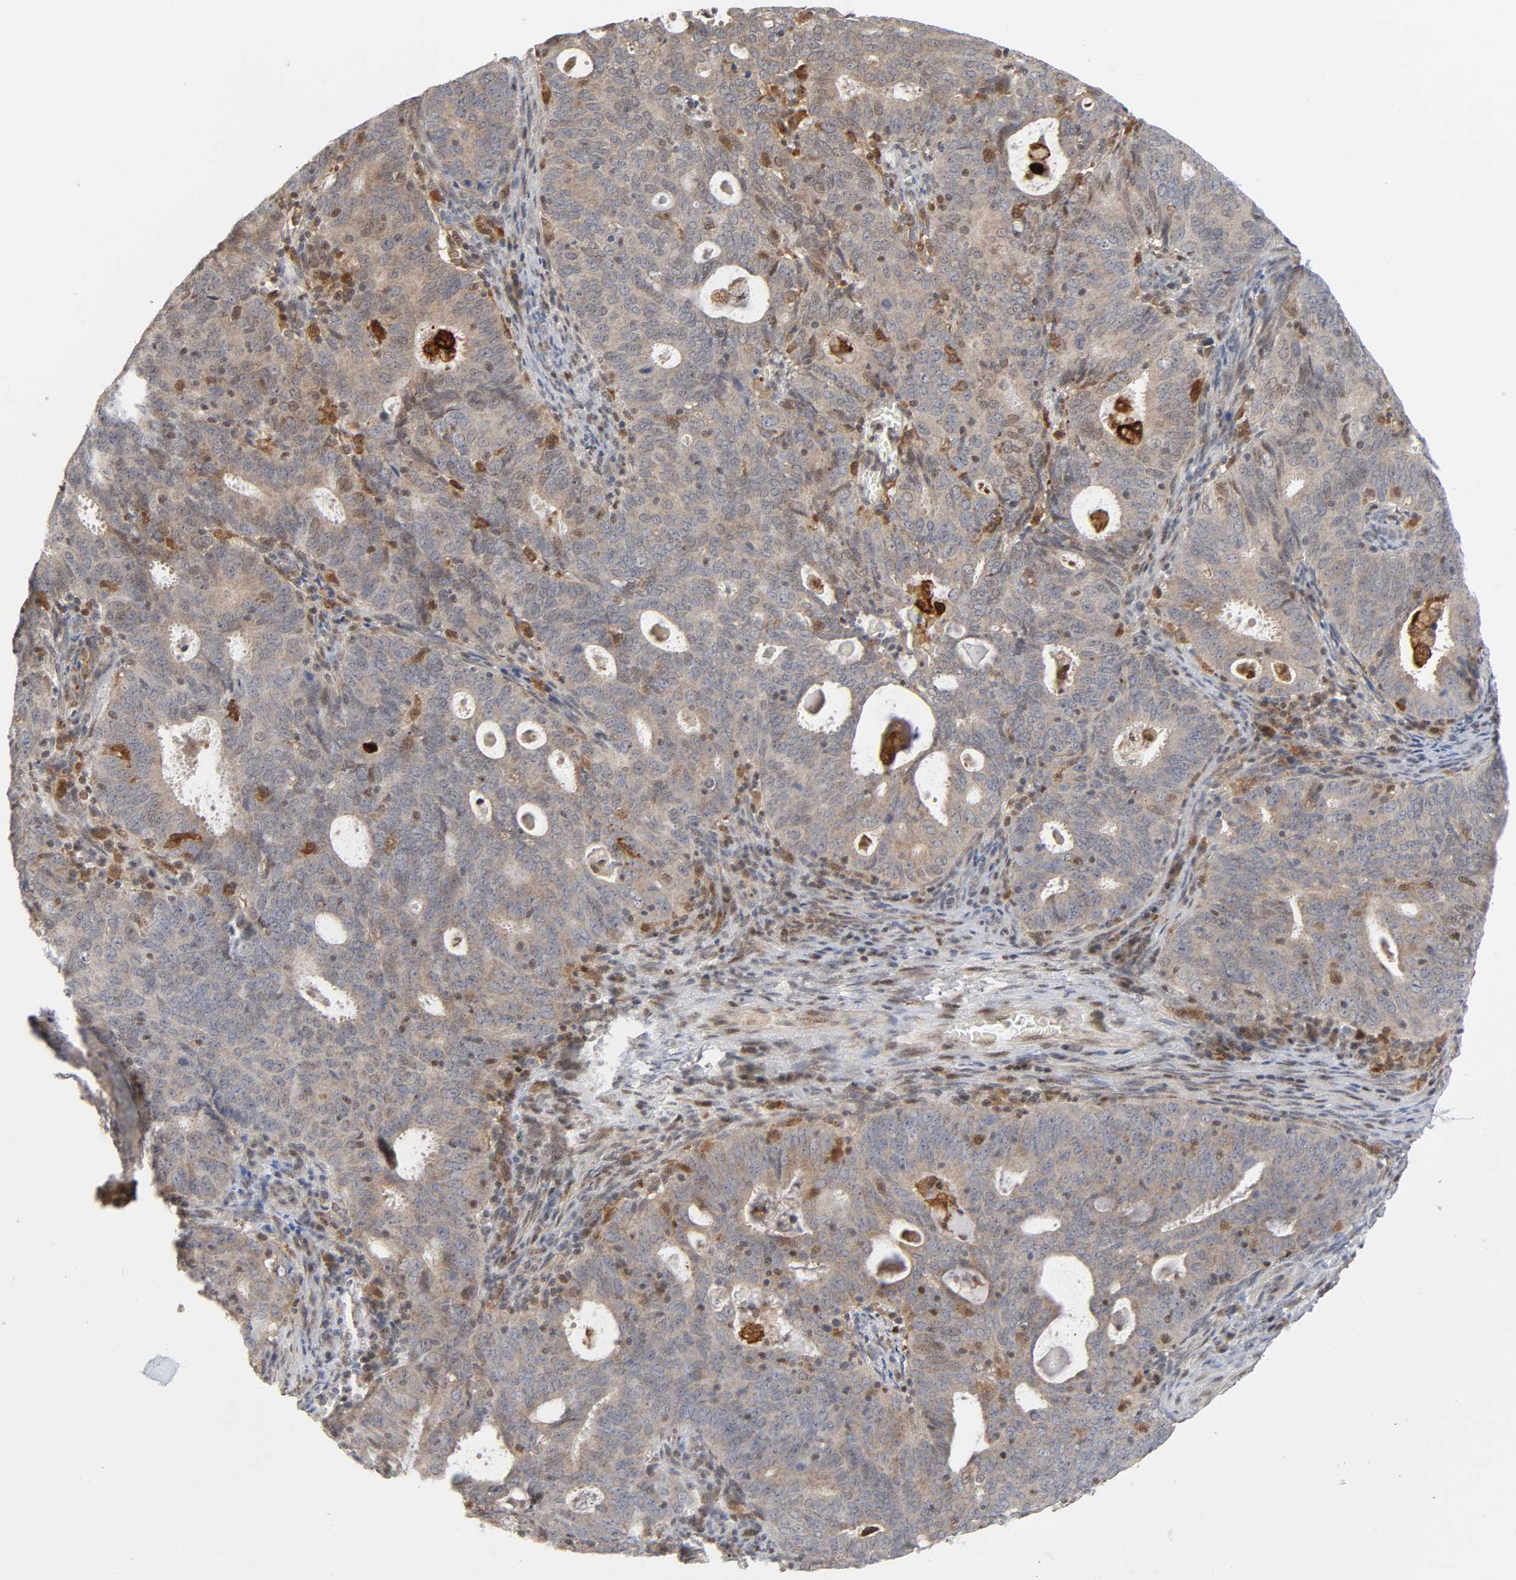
{"staining": {"intensity": "weak", "quantity": "25%-75%", "location": "cytoplasmic/membranous,nuclear"}, "tissue": "cervical cancer", "cell_type": "Tumor cells", "image_type": "cancer", "snomed": [{"axis": "morphology", "description": "Adenocarcinoma, NOS"}, {"axis": "topography", "description": "Cervix"}], "caption": "Immunohistochemistry (IHC) micrograph of neoplastic tissue: human cervical adenocarcinoma stained using immunohistochemistry demonstrates low levels of weak protein expression localized specifically in the cytoplasmic/membranous and nuclear of tumor cells, appearing as a cytoplasmic/membranous and nuclear brown color.", "gene": "KAT2B", "patient": {"sex": "female", "age": 44}}